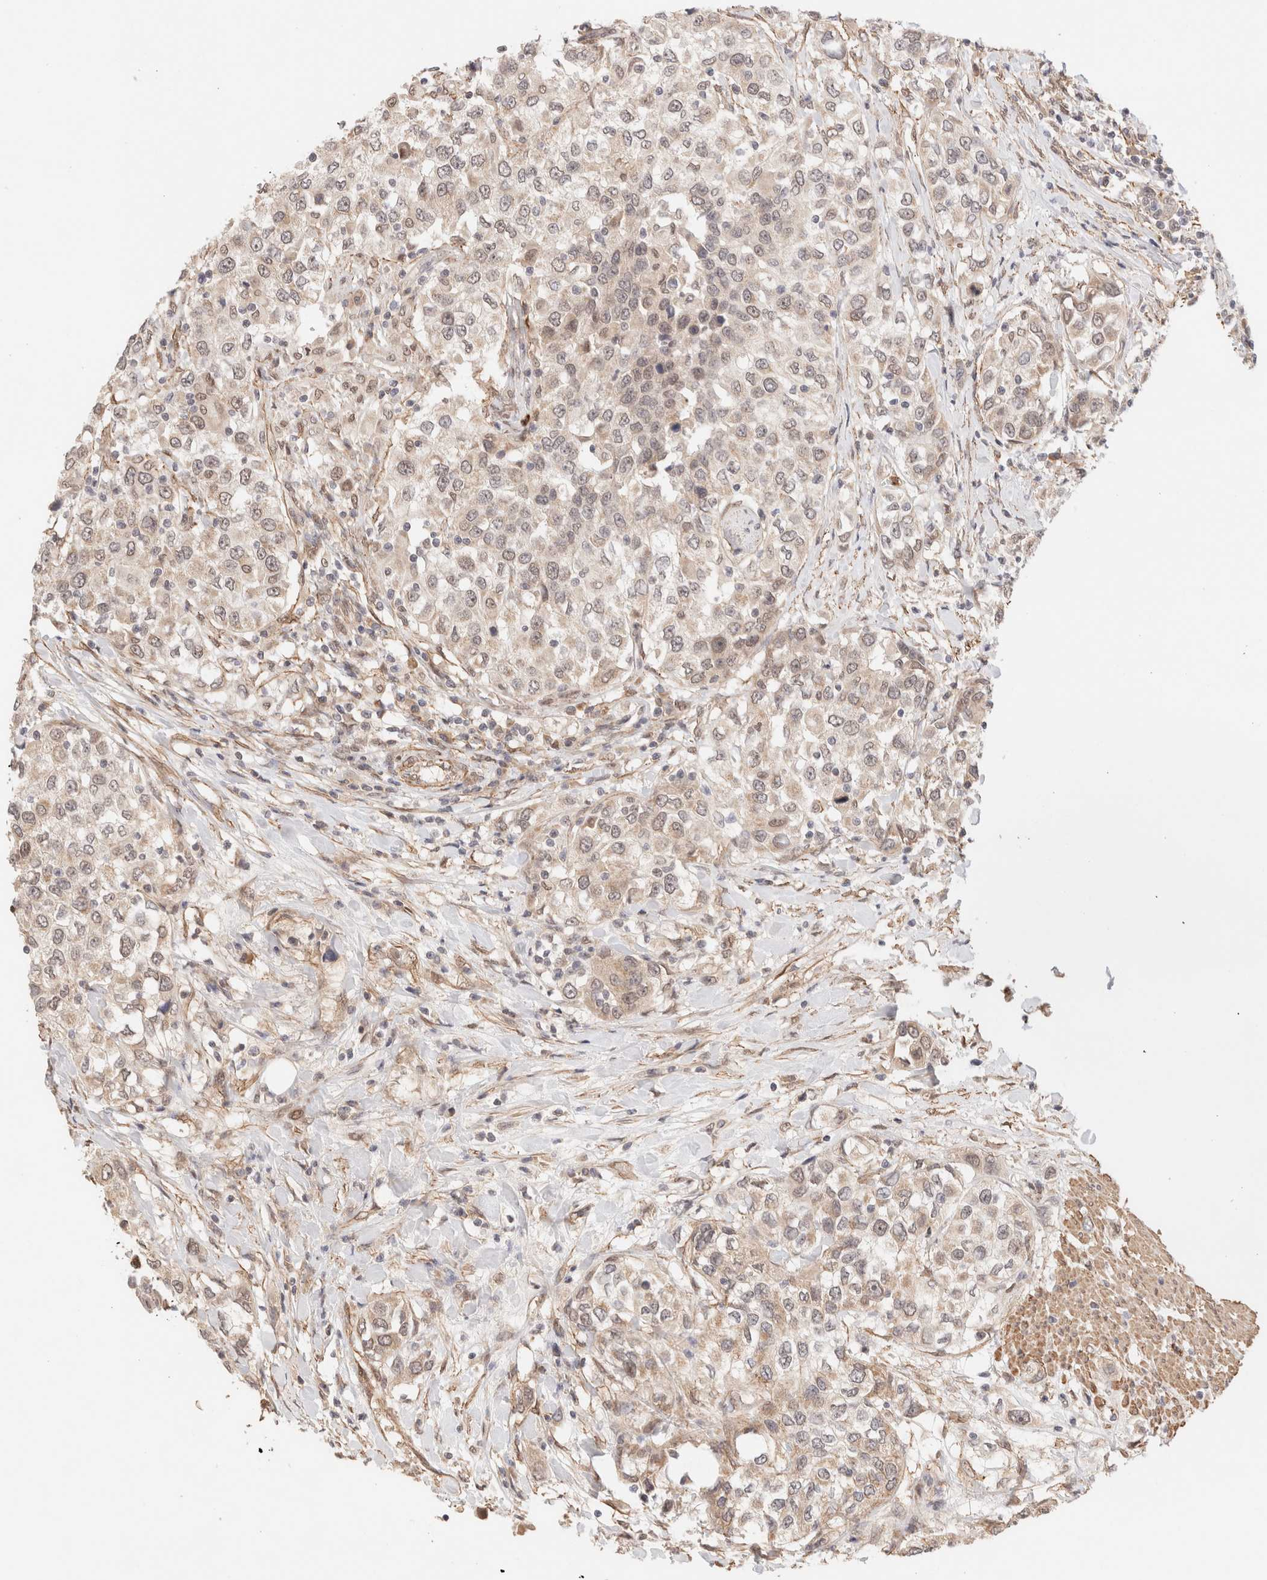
{"staining": {"intensity": "weak", "quantity": "<25%", "location": "cytoplasmic/membranous,nuclear"}, "tissue": "urothelial cancer", "cell_type": "Tumor cells", "image_type": "cancer", "snomed": [{"axis": "morphology", "description": "Urothelial carcinoma, High grade"}, {"axis": "topography", "description": "Urinary bladder"}], "caption": "High-grade urothelial carcinoma stained for a protein using immunohistochemistry displays no expression tumor cells.", "gene": "BRPF3", "patient": {"sex": "female", "age": 80}}